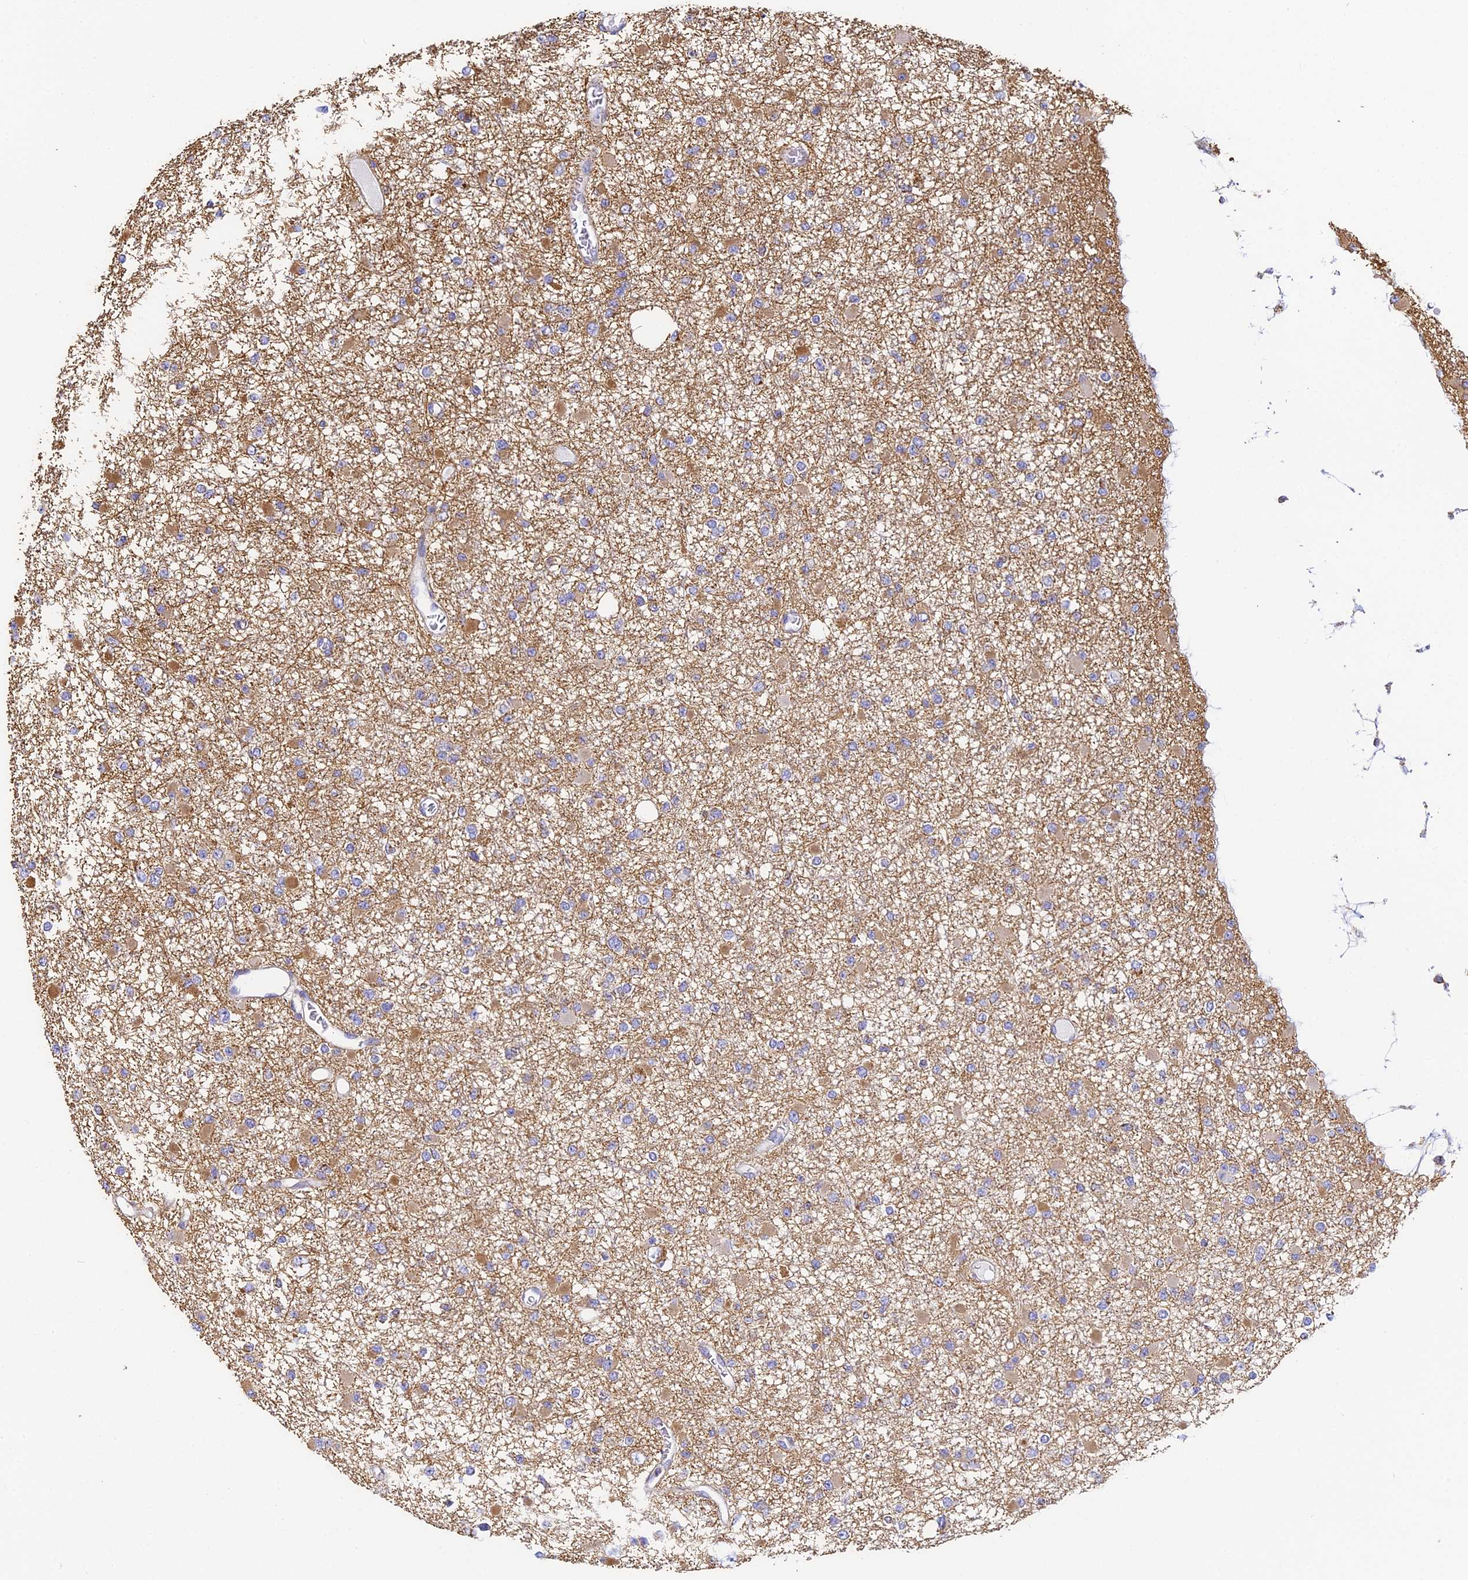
{"staining": {"intensity": "weak", "quantity": "<25%", "location": "cytoplasmic/membranous"}, "tissue": "glioma", "cell_type": "Tumor cells", "image_type": "cancer", "snomed": [{"axis": "morphology", "description": "Glioma, malignant, Low grade"}, {"axis": "topography", "description": "Brain"}], "caption": "Immunohistochemical staining of malignant glioma (low-grade) displays no significant expression in tumor cells.", "gene": "COX6C", "patient": {"sex": "female", "age": 22}}